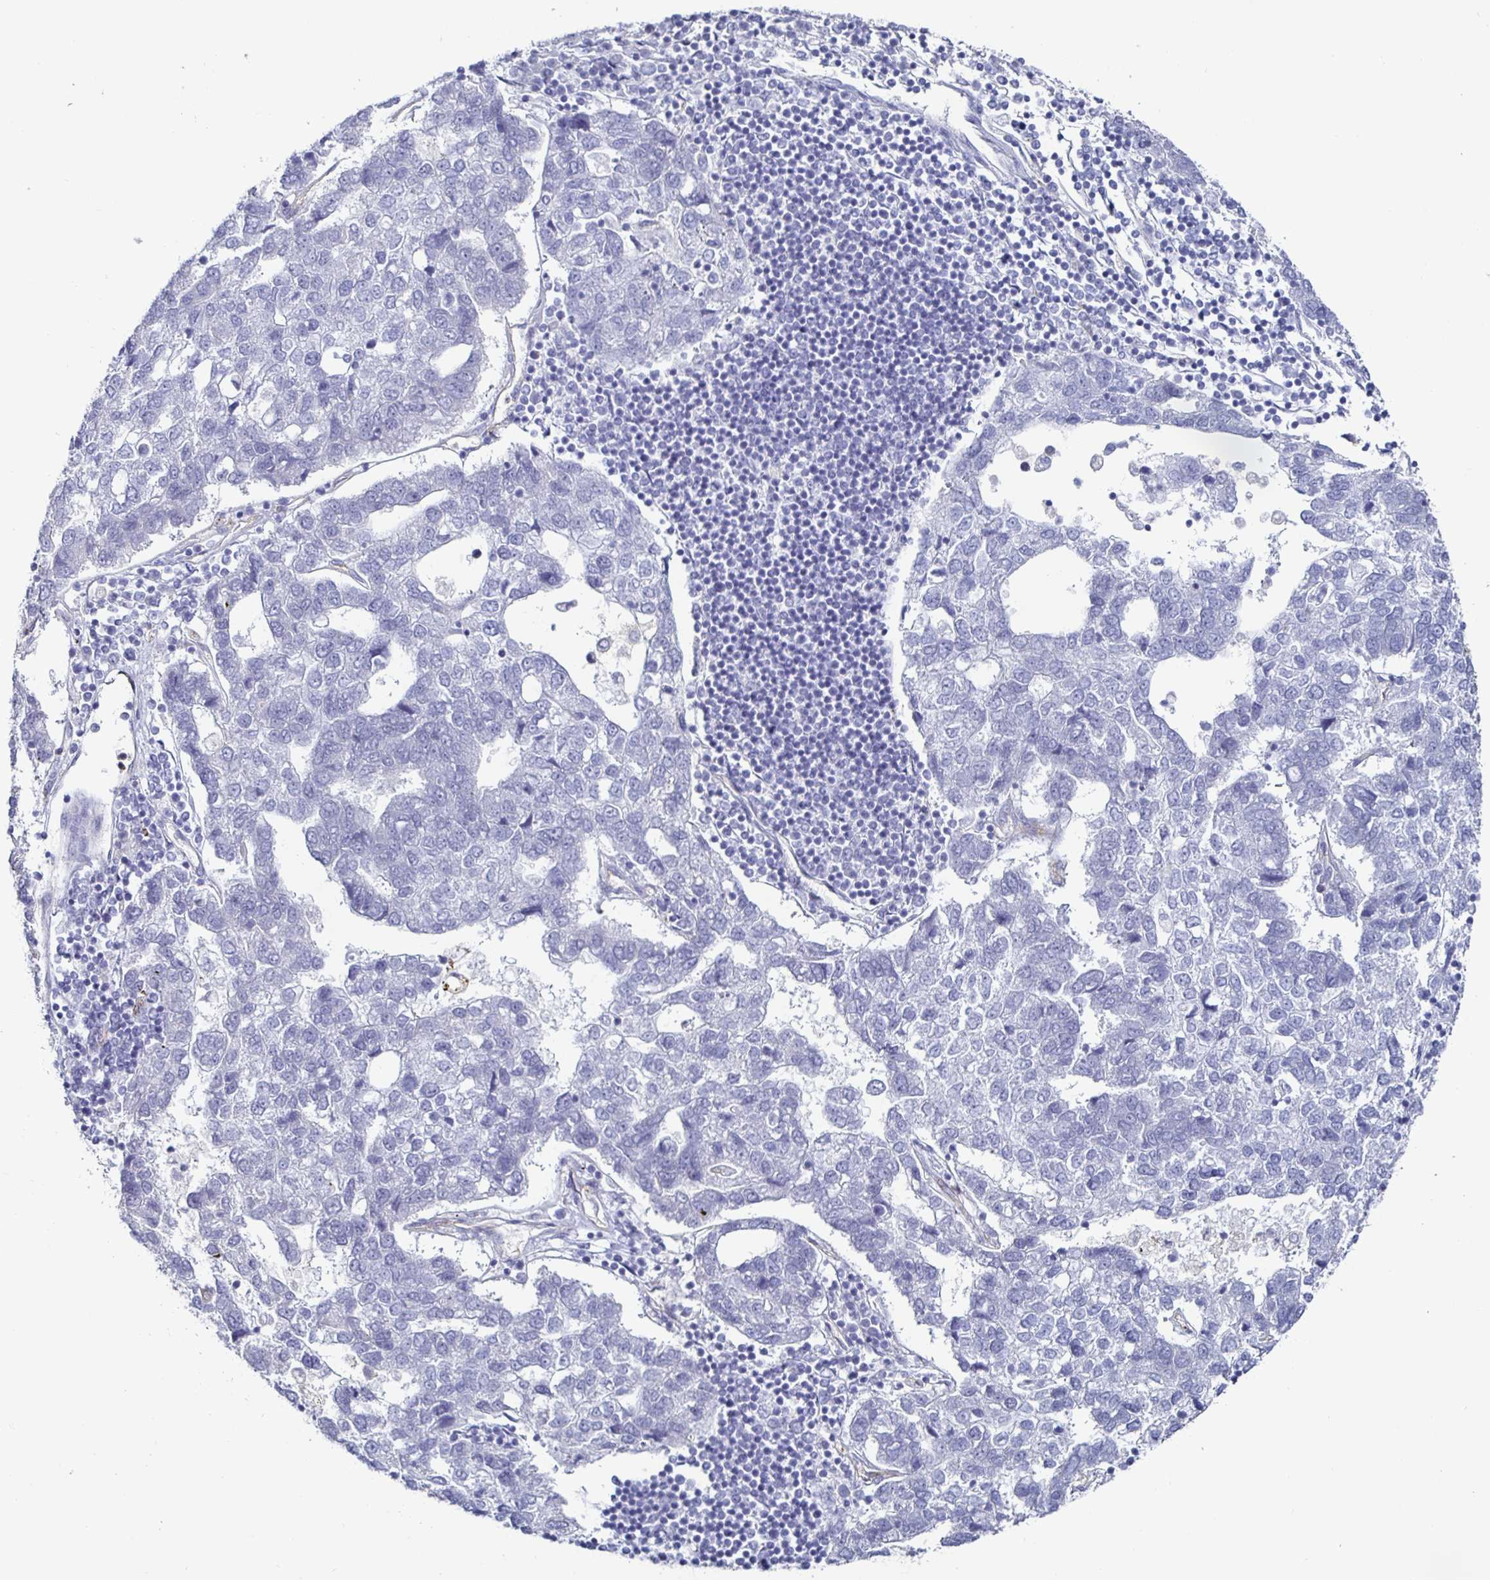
{"staining": {"intensity": "negative", "quantity": "none", "location": "none"}, "tissue": "pancreatic cancer", "cell_type": "Tumor cells", "image_type": "cancer", "snomed": [{"axis": "morphology", "description": "Adenocarcinoma, NOS"}, {"axis": "topography", "description": "Pancreas"}], "caption": "There is no significant positivity in tumor cells of adenocarcinoma (pancreatic).", "gene": "ACSBG2", "patient": {"sex": "female", "age": 61}}